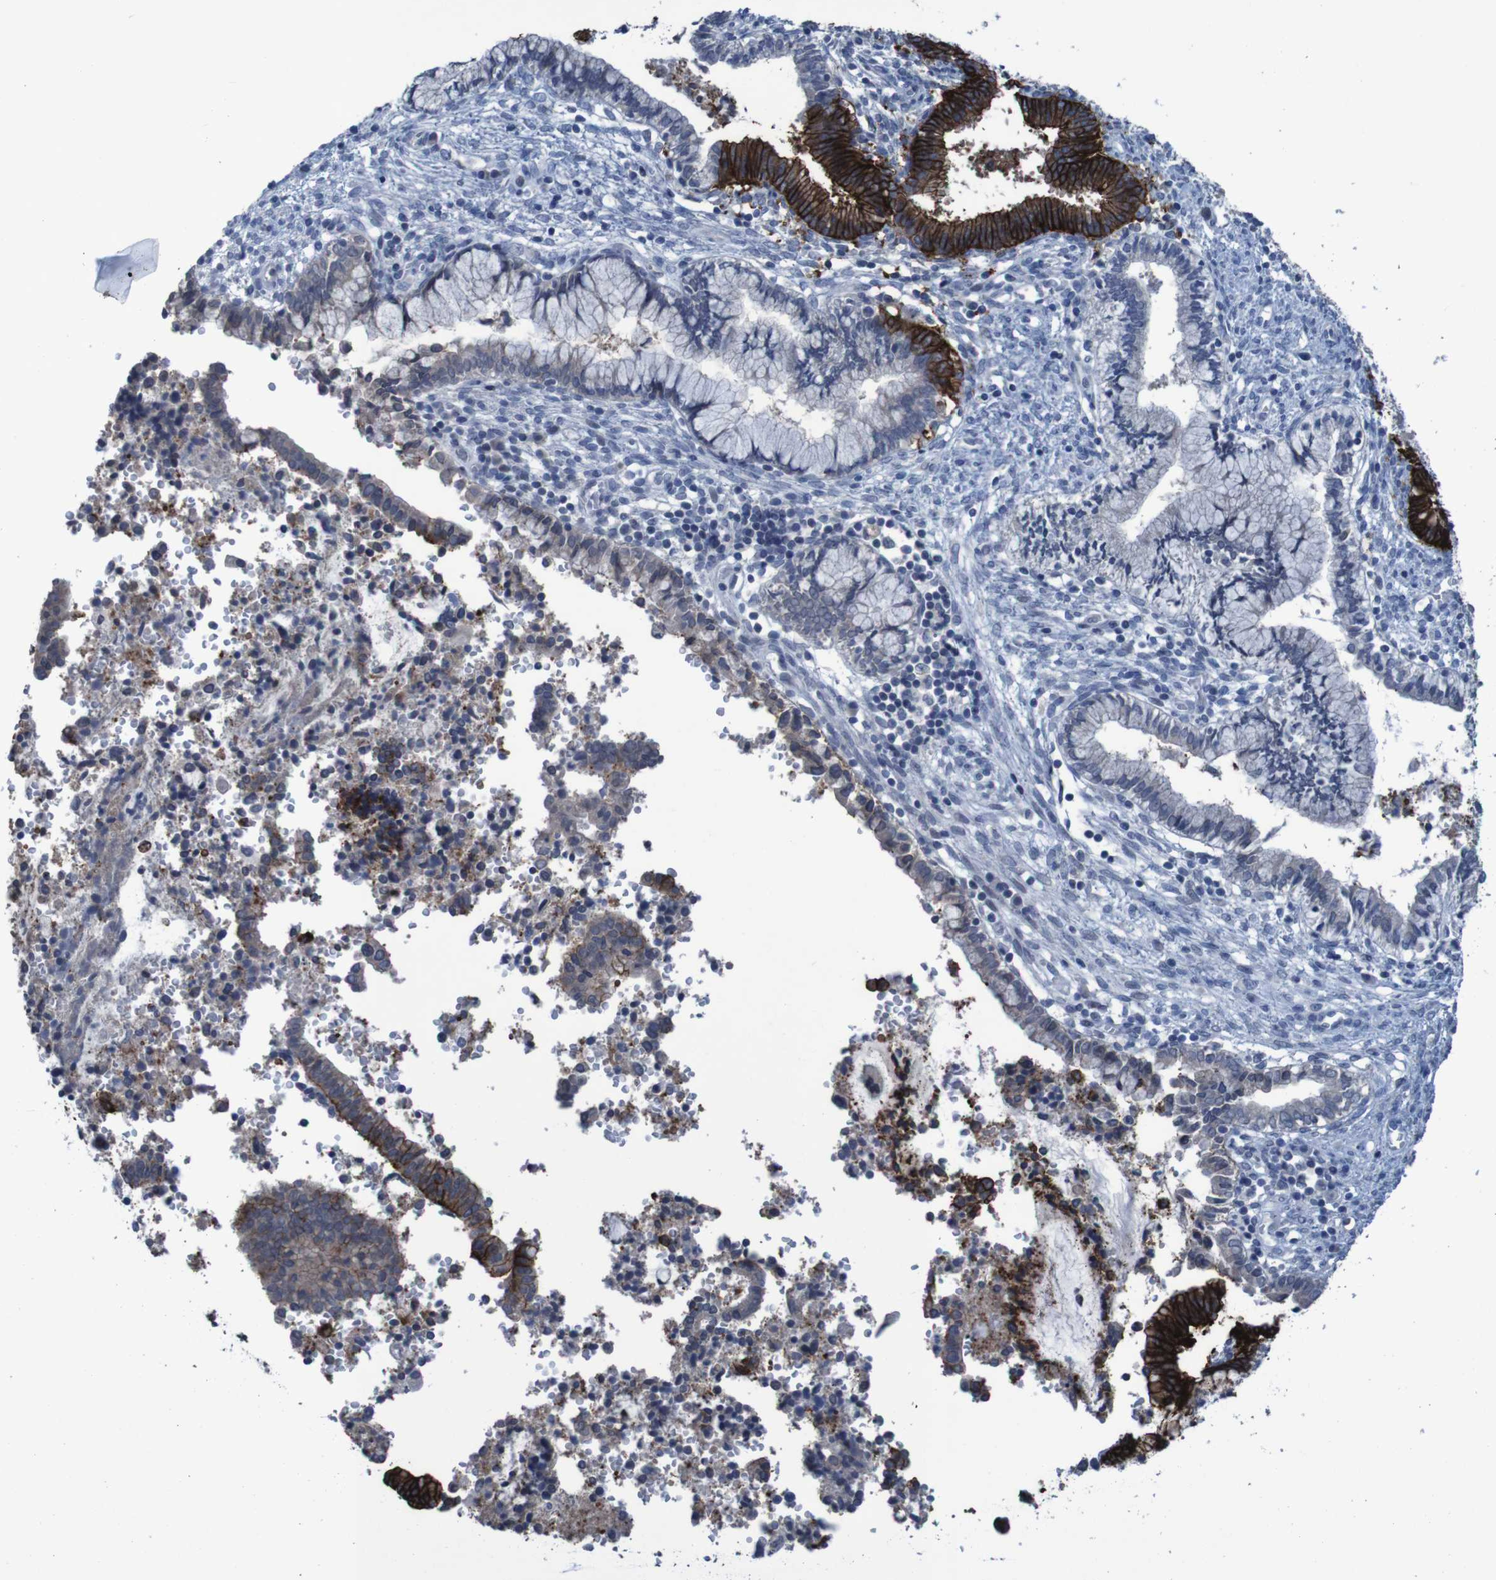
{"staining": {"intensity": "strong", "quantity": "25%-75%", "location": "cytoplasmic/membranous"}, "tissue": "cervical cancer", "cell_type": "Tumor cells", "image_type": "cancer", "snomed": [{"axis": "morphology", "description": "Adenocarcinoma, NOS"}, {"axis": "topography", "description": "Cervix"}], "caption": "A histopathology image of human adenocarcinoma (cervical) stained for a protein reveals strong cytoplasmic/membranous brown staining in tumor cells. (DAB (3,3'-diaminobenzidine) = brown stain, brightfield microscopy at high magnification).", "gene": "CLDN18", "patient": {"sex": "female", "age": 44}}